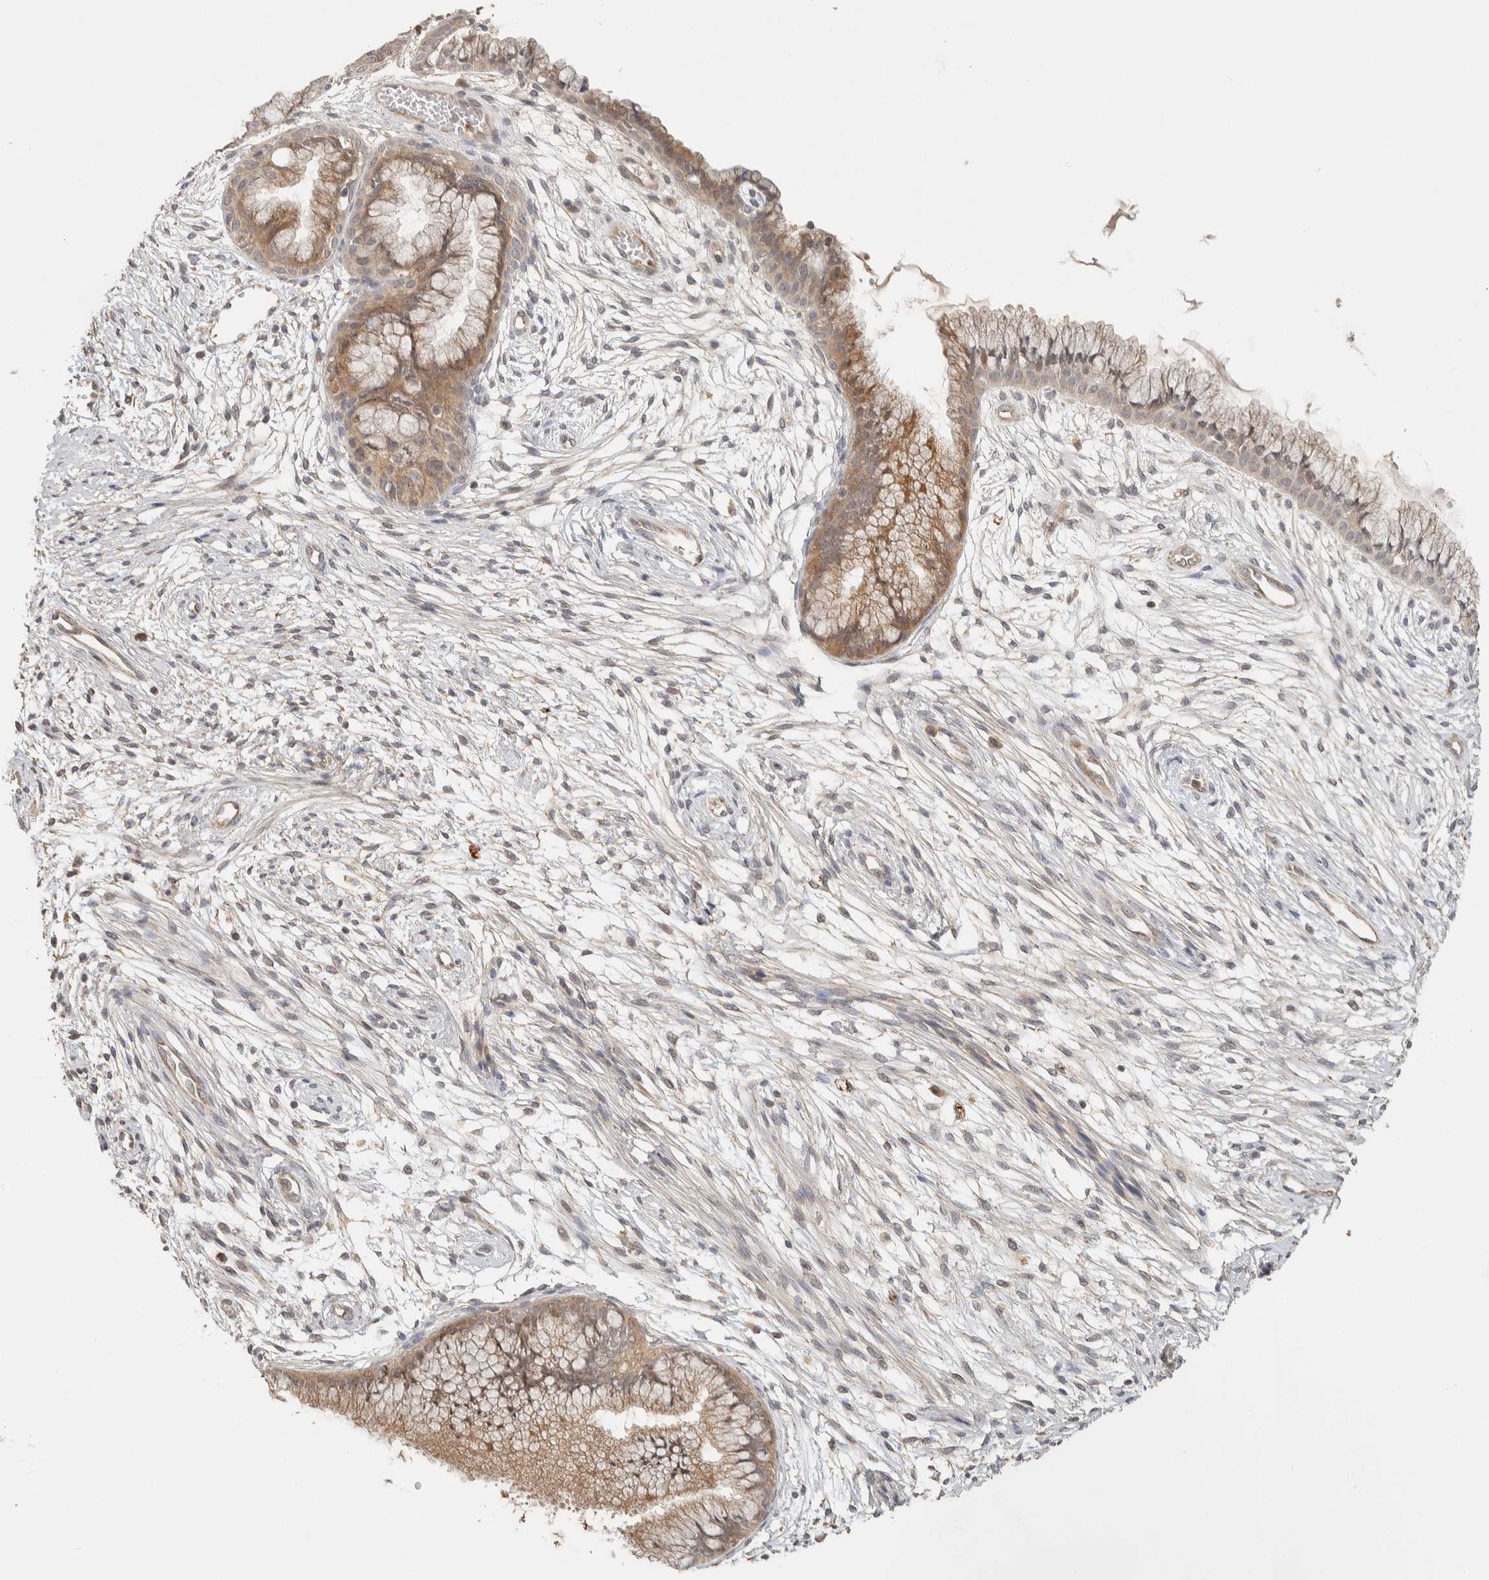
{"staining": {"intensity": "moderate", "quantity": ">75%", "location": "cytoplasmic/membranous"}, "tissue": "cervix", "cell_type": "Glandular cells", "image_type": "normal", "snomed": [{"axis": "morphology", "description": "Normal tissue, NOS"}, {"axis": "topography", "description": "Cervix"}], "caption": "Moderate cytoplasmic/membranous protein staining is seen in approximately >75% of glandular cells in cervix. The staining is performed using DAB brown chromogen to label protein expression. The nuclei are counter-stained blue using hematoxylin.", "gene": "ITPA", "patient": {"sex": "female", "age": 39}}